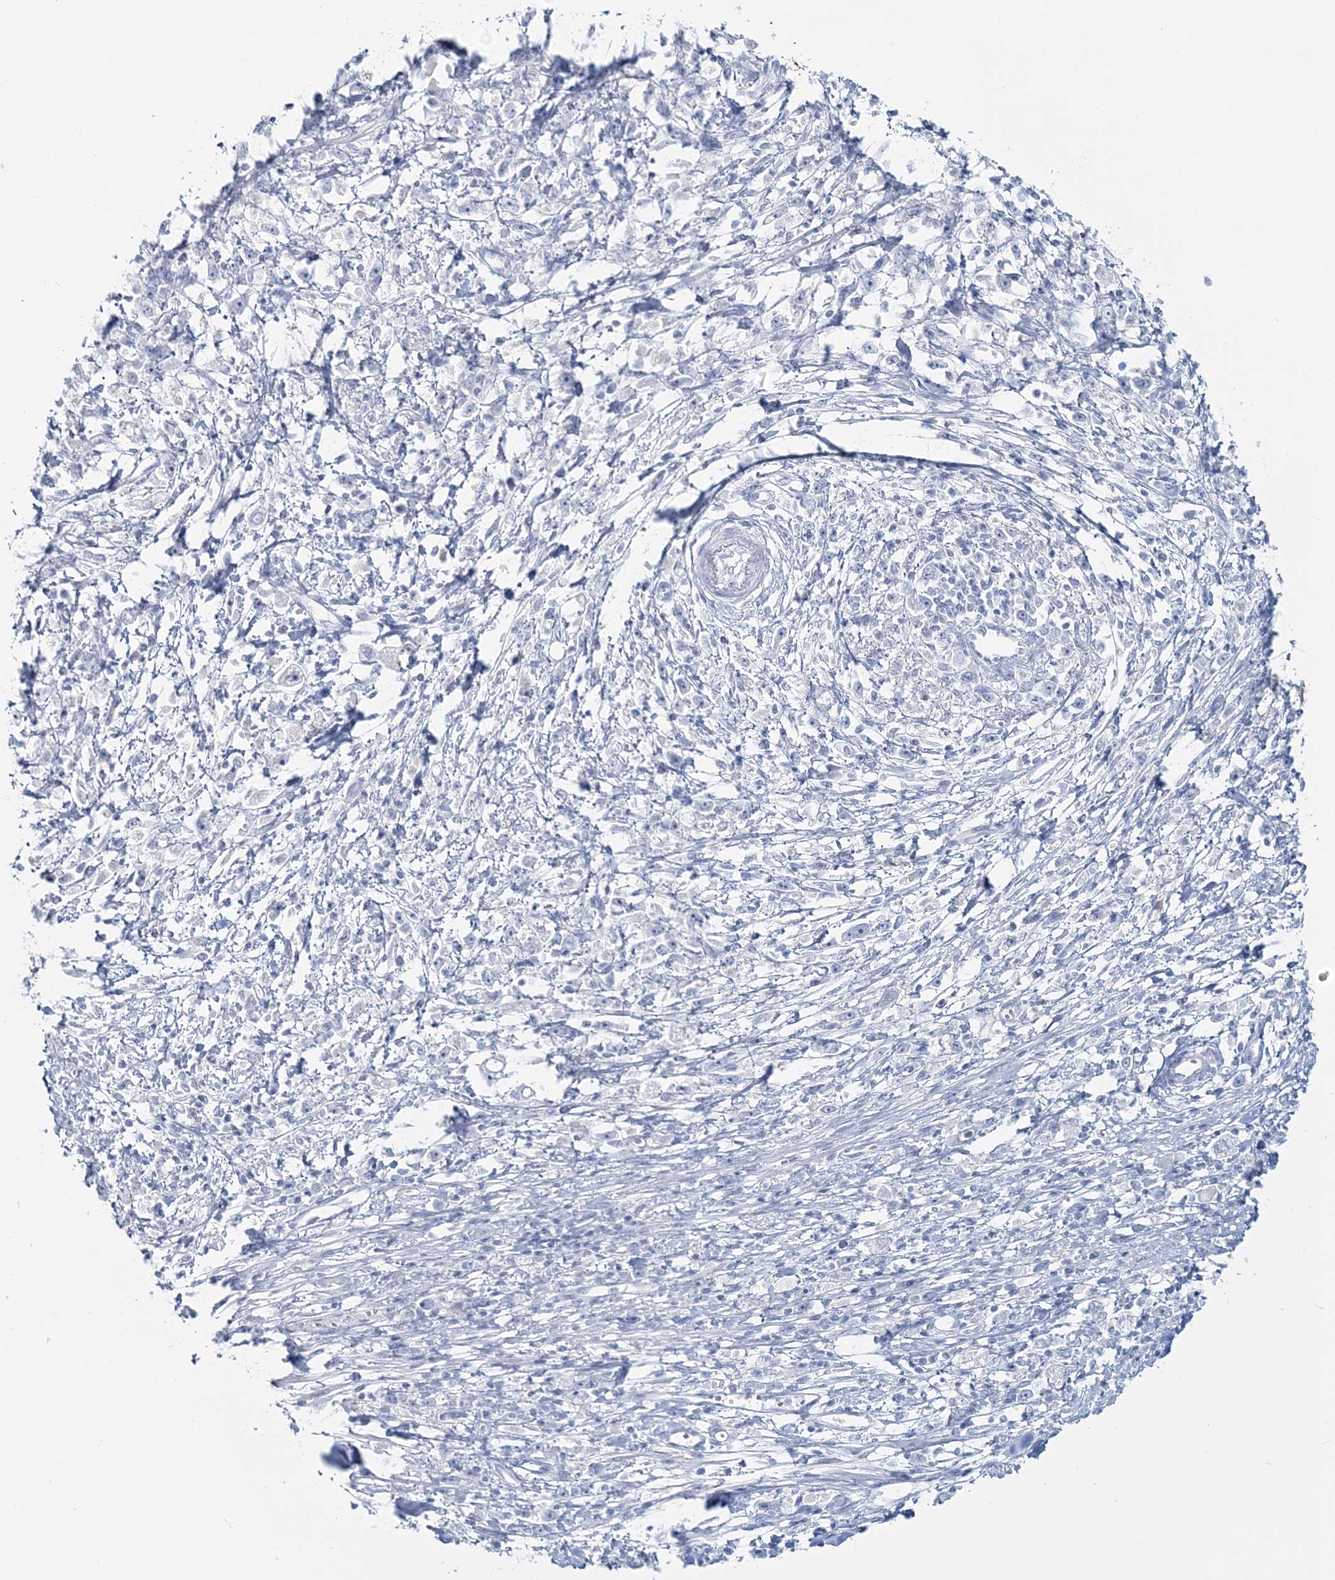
{"staining": {"intensity": "negative", "quantity": "none", "location": "none"}, "tissue": "stomach cancer", "cell_type": "Tumor cells", "image_type": "cancer", "snomed": [{"axis": "morphology", "description": "Adenocarcinoma, NOS"}, {"axis": "topography", "description": "Stomach"}], "caption": "Stomach adenocarcinoma stained for a protein using immunohistochemistry (IHC) displays no expression tumor cells.", "gene": "CYP3A4", "patient": {"sex": "female", "age": 59}}